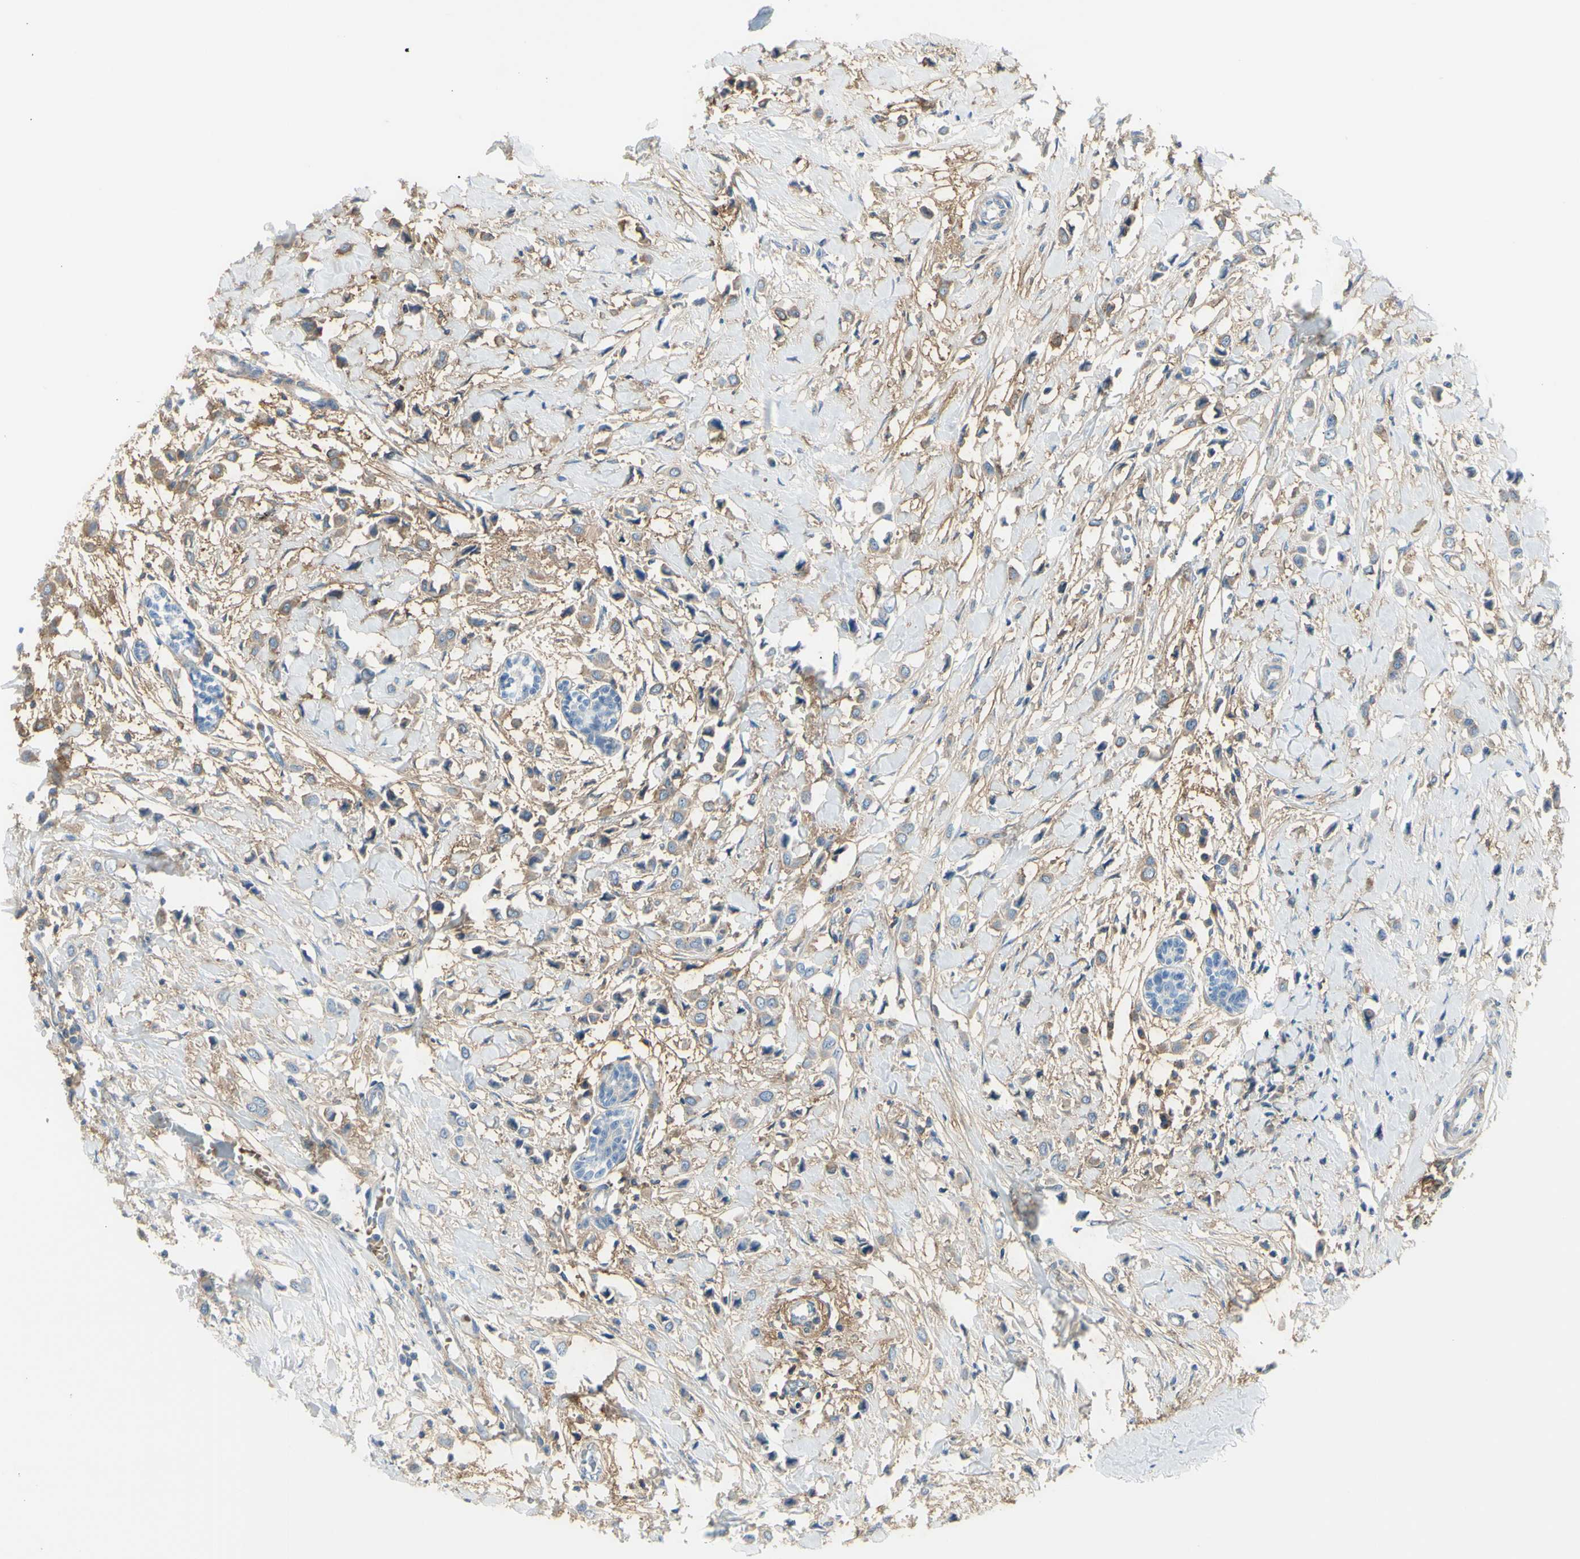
{"staining": {"intensity": "weak", "quantity": ">75%", "location": "cytoplasmic/membranous"}, "tissue": "breast cancer", "cell_type": "Tumor cells", "image_type": "cancer", "snomed": [{"axis": "morphology", "description": "Lobular carcinoma"}, {"axis": "topography", "description": "Breast"}], "caption": "This is a micrograph of immunohistochemistry (IHC) staining of breast cancer, which shows weak positivity in the cytoplasmic/membranous of tumor cells.", "gene": "NCBP2L", "patient": {"sex": "female", "age": 51}}